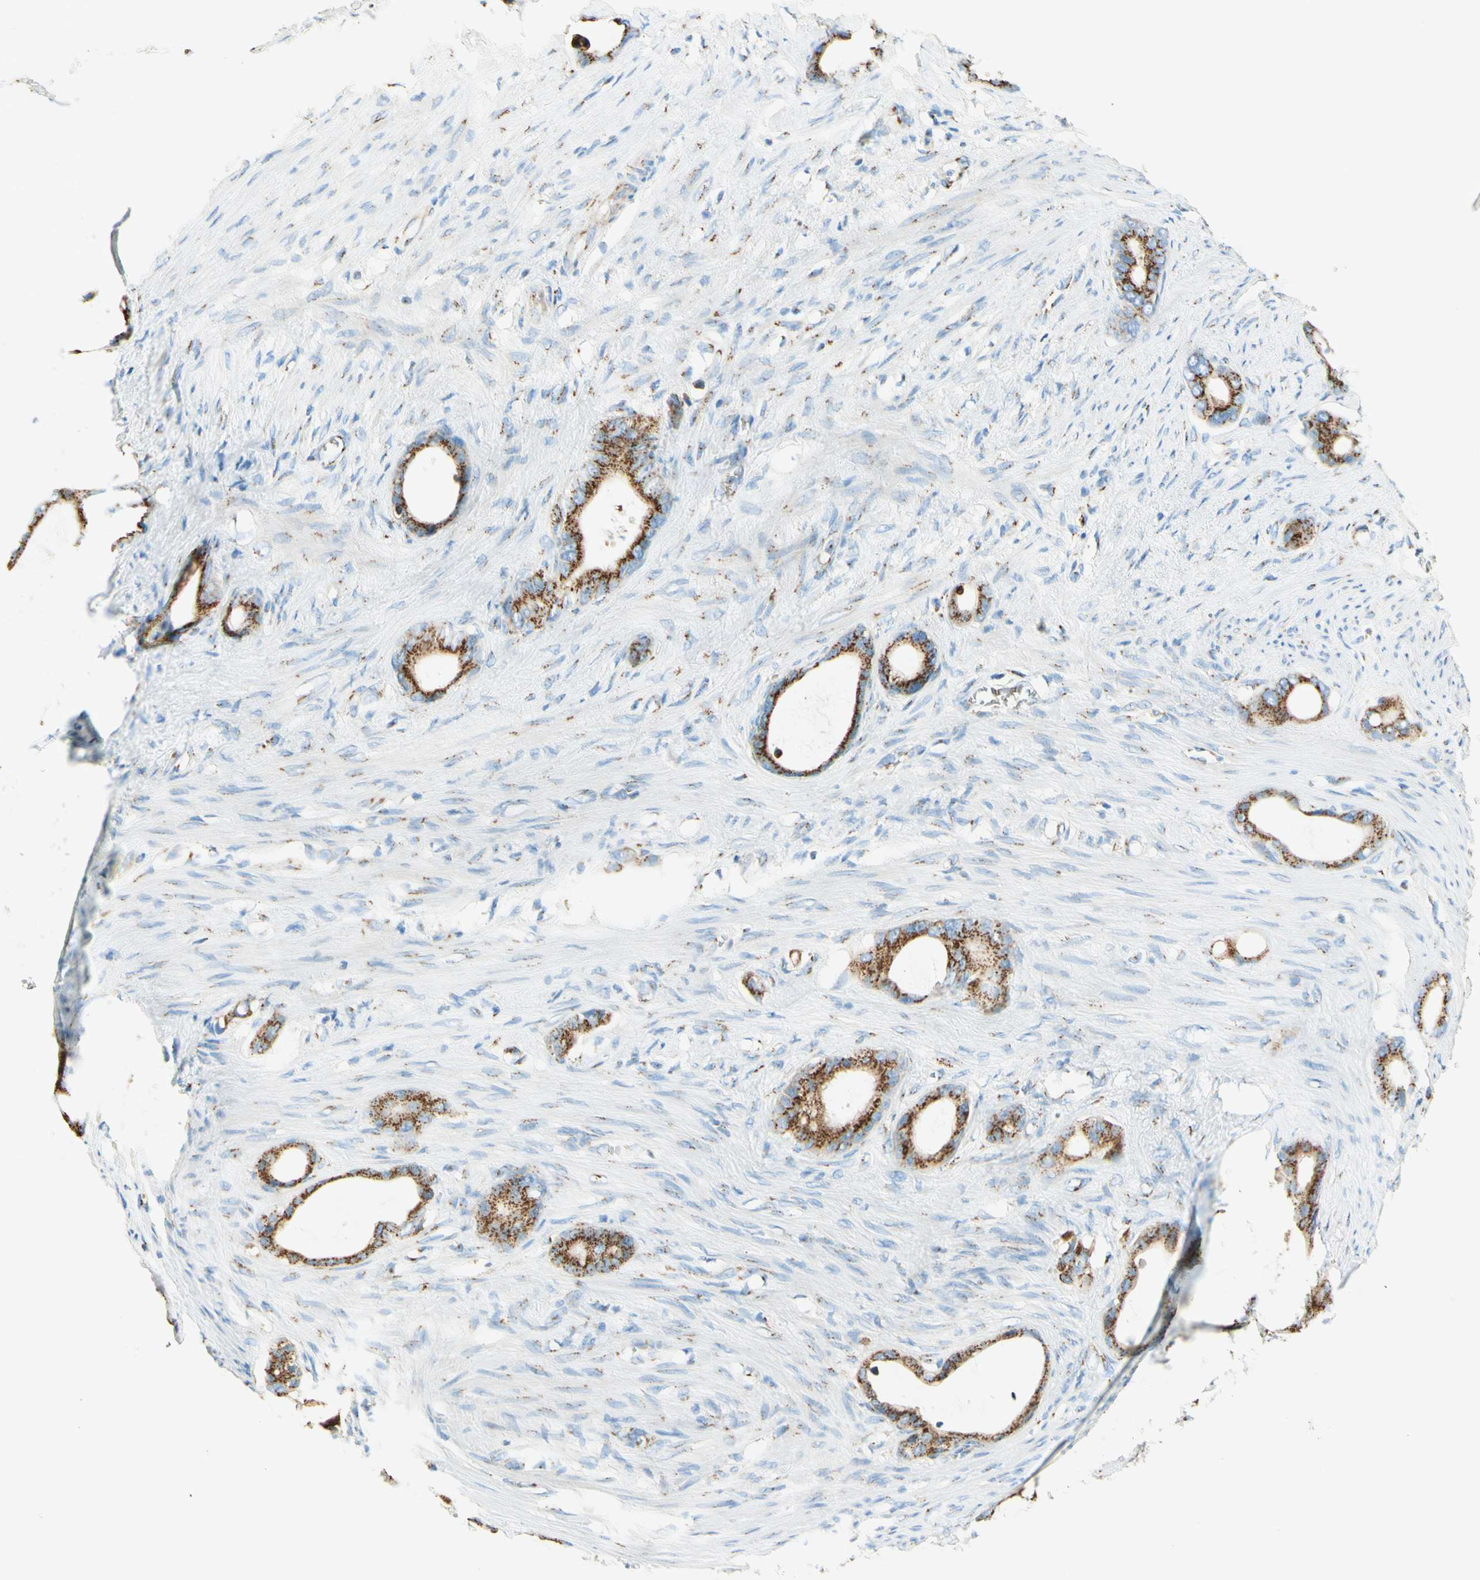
{"staining": {"intensity": "strong", "quantity": ">75%", "location": "cytoplasmic/membranous"}, "tissue": "stomach cancer", "cell_type": "Tumor cells", "image_type": "cancer", "snomed": [{"axis": "morphology", "description": "Adenocarcinoma, NOS"}, {"axis": "topography", "description": "Stomach"}], "caption": "Brown immunohistochemical staining in stomach cancer (adenocarcinoma) shows strong cytoplasmic/membranous staining in about >75% of tumor cells.", "gene": "GOLGB1", "patient": {"sex": "female", "age": 75}}